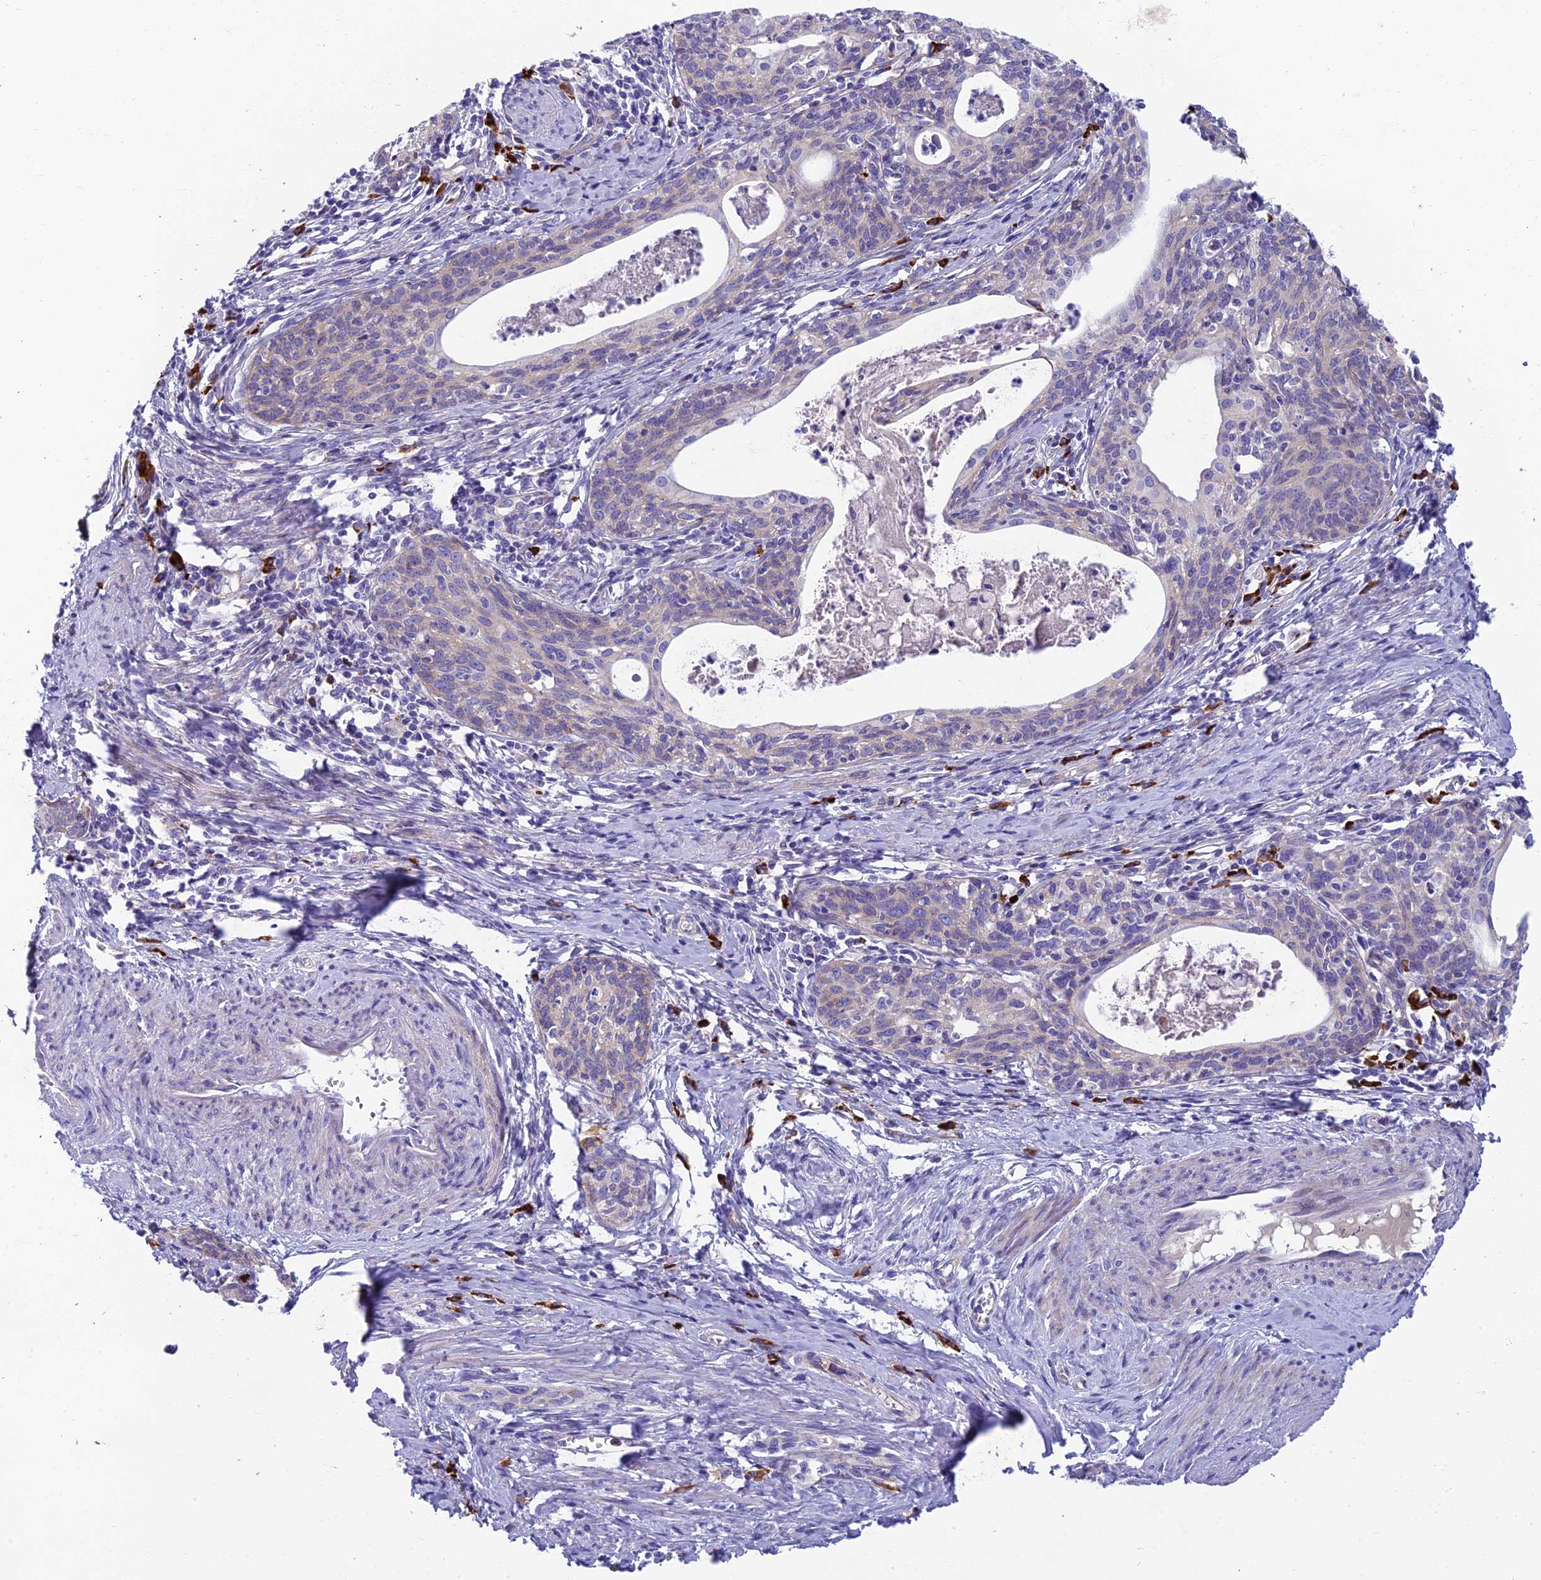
{"staining": {"intensity": "negative", "quantity": "none", "location": "none"}, "tissue": "cervical cancer", "cell_type": "Tumor cells", "image_type": "cancer", "snomed": [{"axis": "morphology", "description": "Squamous cell carcinoma, NOS"}, {"axis": "topography", "description": "Cervix"}], "caption": "The micrograph displays no staining of tumor cells in cervical cancer.", "gene": "MACIR", "patient": {"sex": "female", "age": 52}}